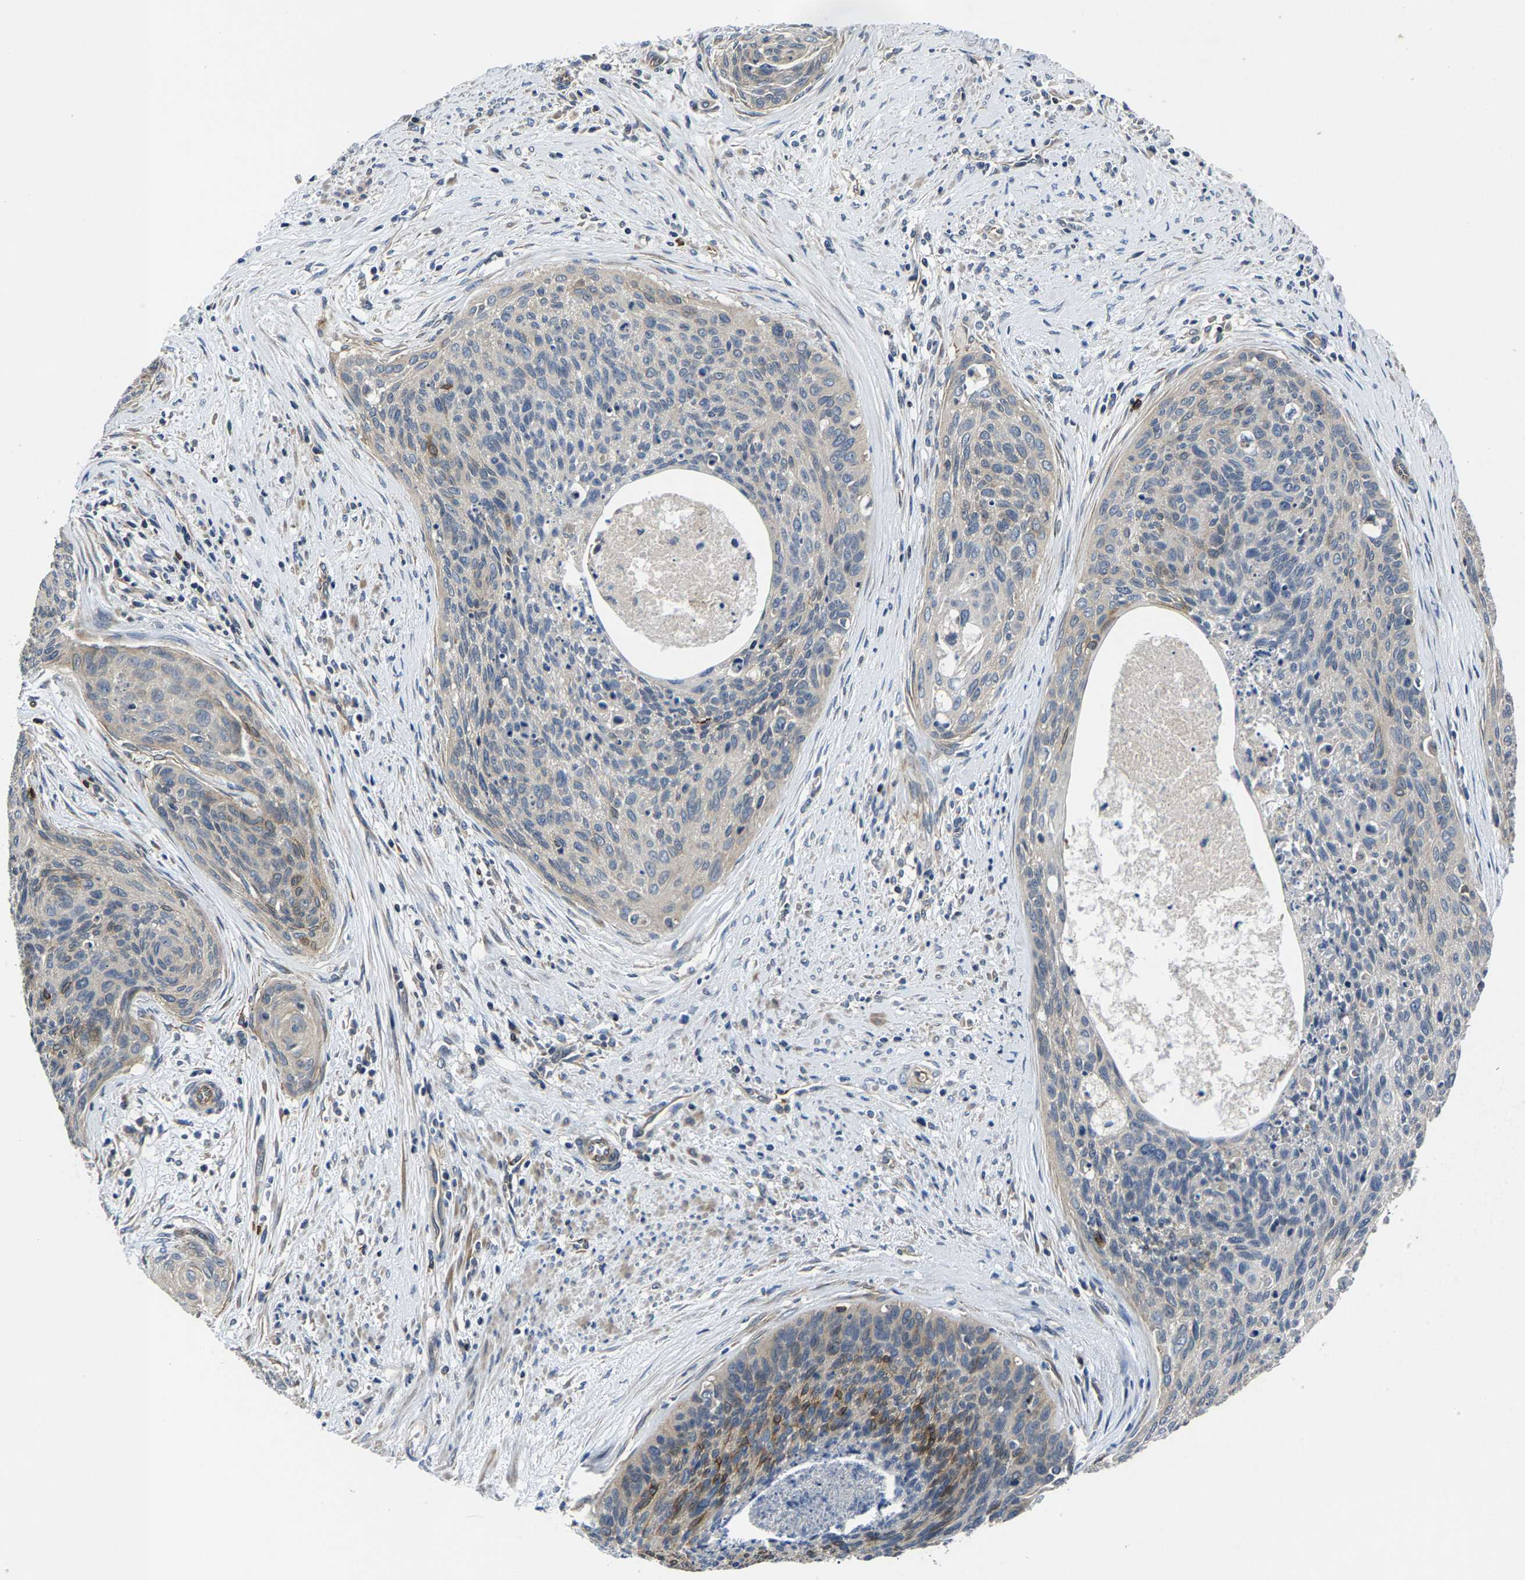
{"staining": {"intensity": "negative", "quantity": "none", "location": "none"}, "tissue": "cervical cancer", "cell_type": "Tumor cells", "image_type": "cancer", "snomed": [{"axis": "morphology", "description": "Squamous cell carcinoma, NOS"}, {"axis": "topography", "description": "Cervix"}], "caption": "High power microscopy micrograph of an immunohistochemistry photomicrograph of squamous cell carcinoma (cervical), revealing no significant positivity in tumor cells. Brightfield microscopy of immunohistochemistry (IHC) stained with DAB (brown) and hematoxylin (blue), captured at high magnification.", "gene": "AGBL3", "patient": {"sex": "female", "age": 55}}